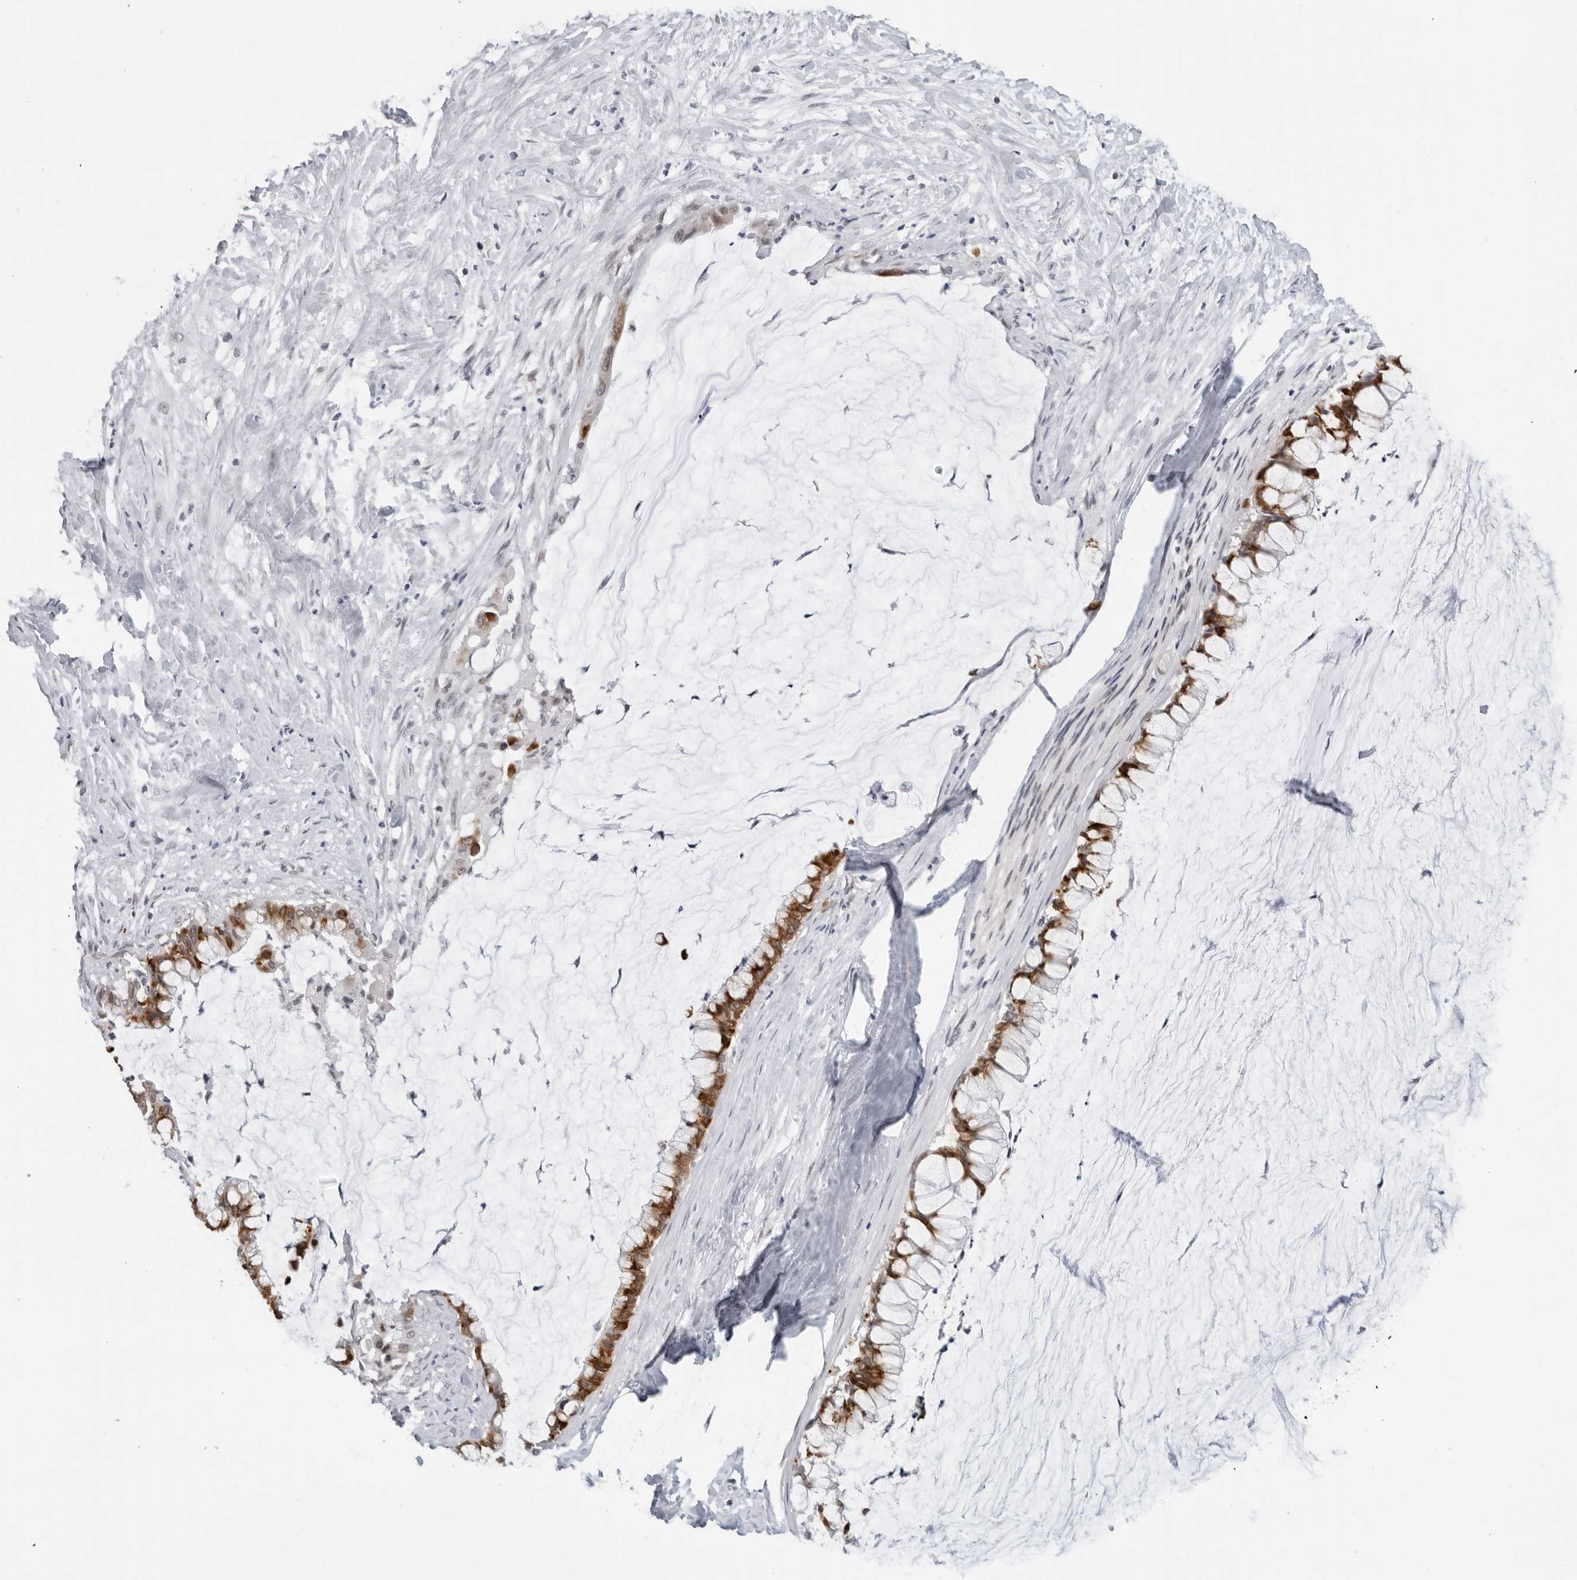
{"staining": {"intensity": "strong", "quantity": "25%-75%", "location": "cytoplasmic/membranous,nuclear"}, "tissue": "pancreatic cancer", "cell_type": "Tumor cells", "image_type": "cancer", "snomed": [{"axis": "morphology", "description": "Adenocarcinoma, NOS"}, {"axis": "topography", "description": "Pancreas"}], "caption": "Adenocarcinoma (pancreatic) stained with immunohistochemistry displays strong cytoplasmic/membranous and nuclear expression in about 25%-75% of tumor cells.", "gene": "FOXK2", "patient": {"sex": "male", "age": 41}}